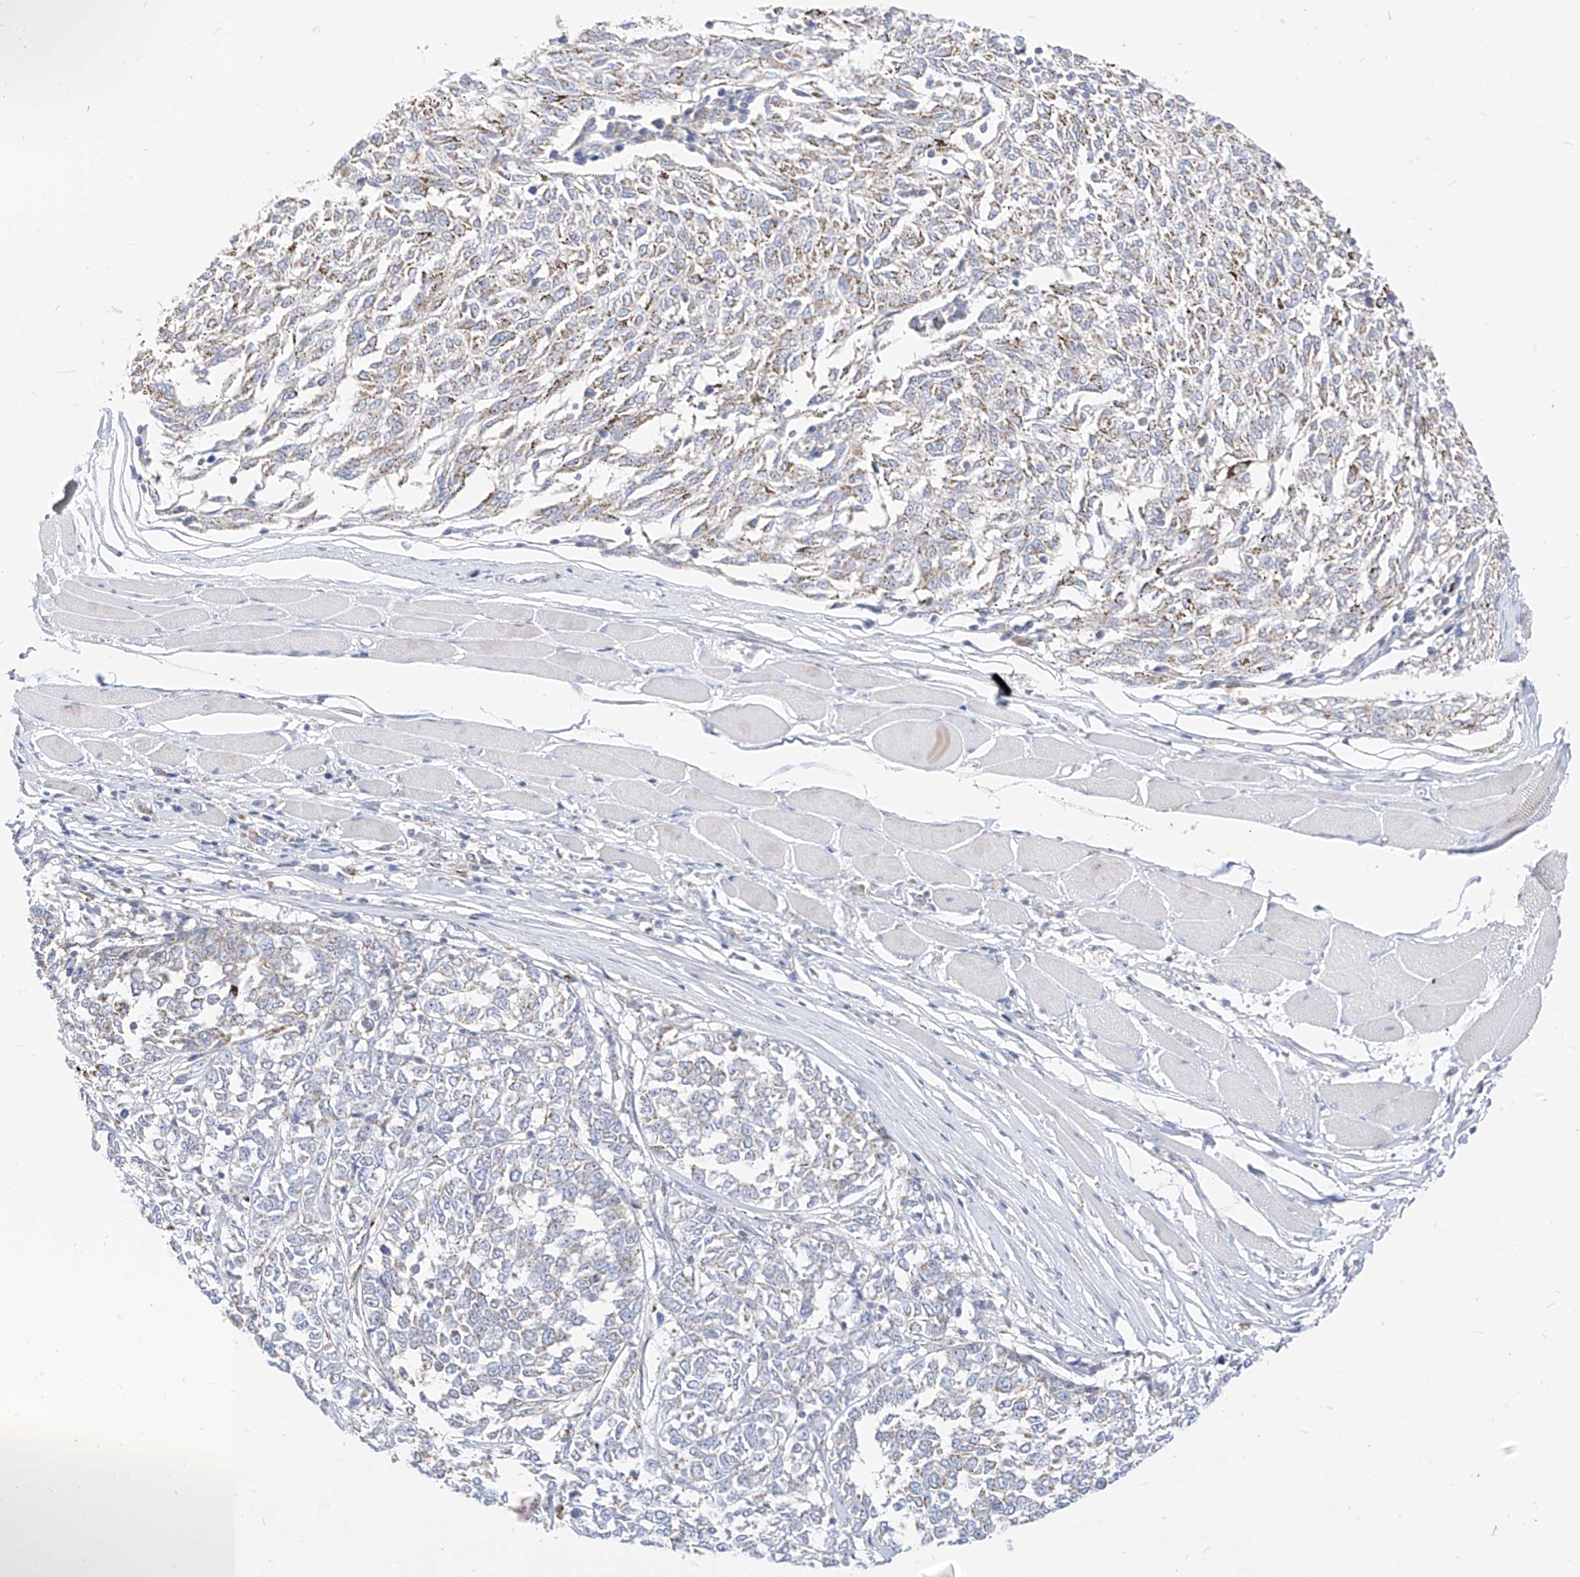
{"staining": {"intensity": "negative", "quantity": "none", "location": "none"}, "tissue": "melanoma", "cell_type": "Tumor cells", "image_type": "cancer", "snomed": [{"axis": "morphology", "description": "Malignant melanoma, NOS"}, {"axis": "topography", "description": "Skin"}], "caption": "The immunohistochemistry image has no significant positivity in tumor cells of melanoma tissue.", "gene": "RASA2", "patient": {"sex": "female", "age": 72}}